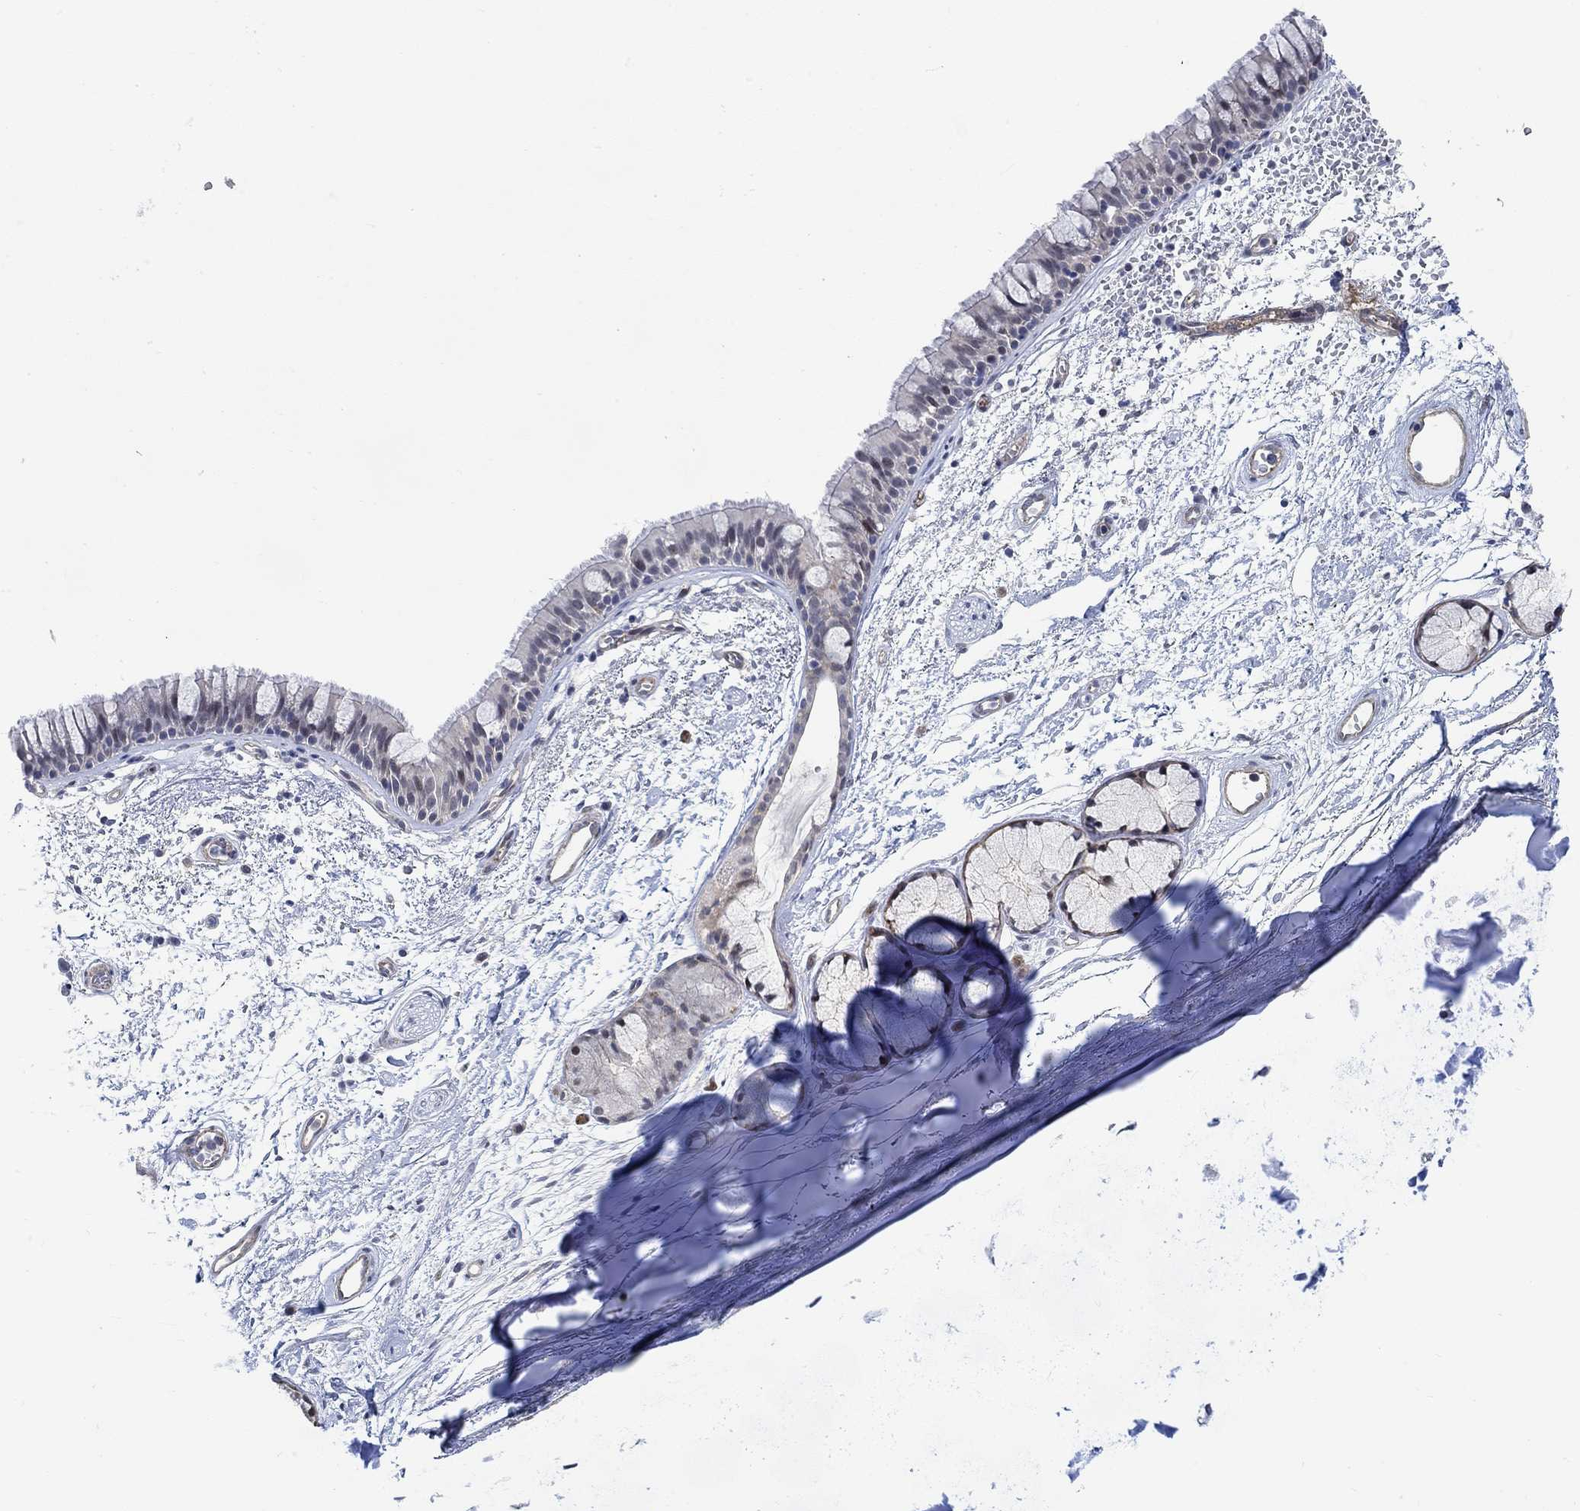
{"staining": {"intensity": "negative", "quantity": "none", "location": "none"}, "tissue": "bronchus", "cell_type": "Respiratory epithelial cells", "image_type": "normal", "snomed": [{"axis": "morphology", "description": "Normal tissue, NOS"}, {"axis": "topography", "description": "Cartilage tissue"}, {"axis": "topography", "description": "Bronchus"}], "caption": "High power microscopy image of an immunohistochemistry (IHC) histopathology image of unremarkable bronchus, revealing no significant positivity in respiratory epithelial cells. The staining is performed using DAB brown chromogen with nuclei counter-stained in using hematoxylin.", "gene": "KCNH8", "patient": {"sex": "male", "age": 66}}